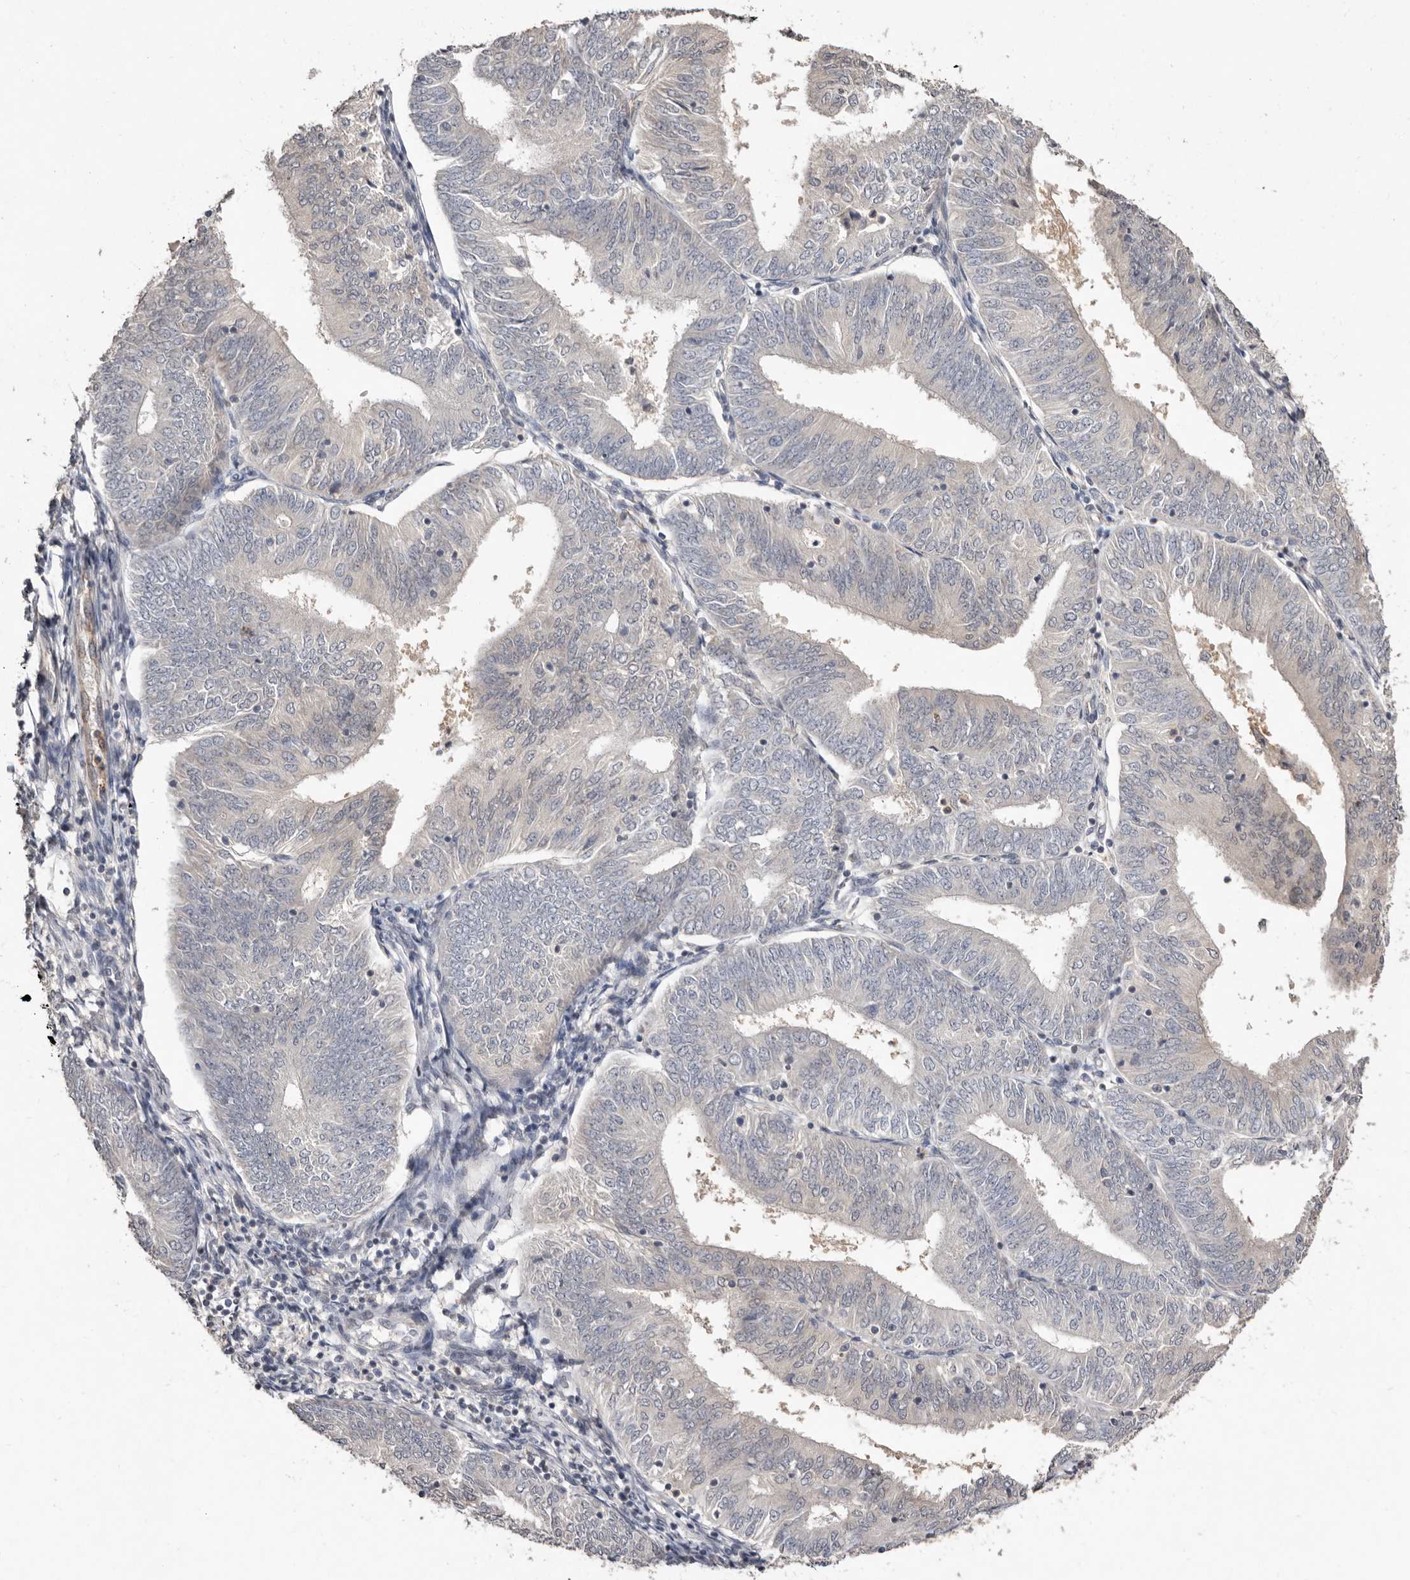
{"staining": {"intensity": "negative", "quantity": "none", "location": "none"}, "tissue": "endometrial cancer", "cell_type": "Tumor cells", "image_type": "cancer", "snomed": [{"axis": "morphology", "description": "Adenocarcinoma, NOS"}, {"axis": "topography", "description": "Endometrium"}], "caption": "High magnification brightfield microscopy of endometrial cancer stained with DAB (brown) and counterstained with hematoxylin (blue): tumor cells show no significant positivity. Nuclei are stained in blue.", "gene": "SULT1E1", "patient": {"sex": "female", "age": 58}}